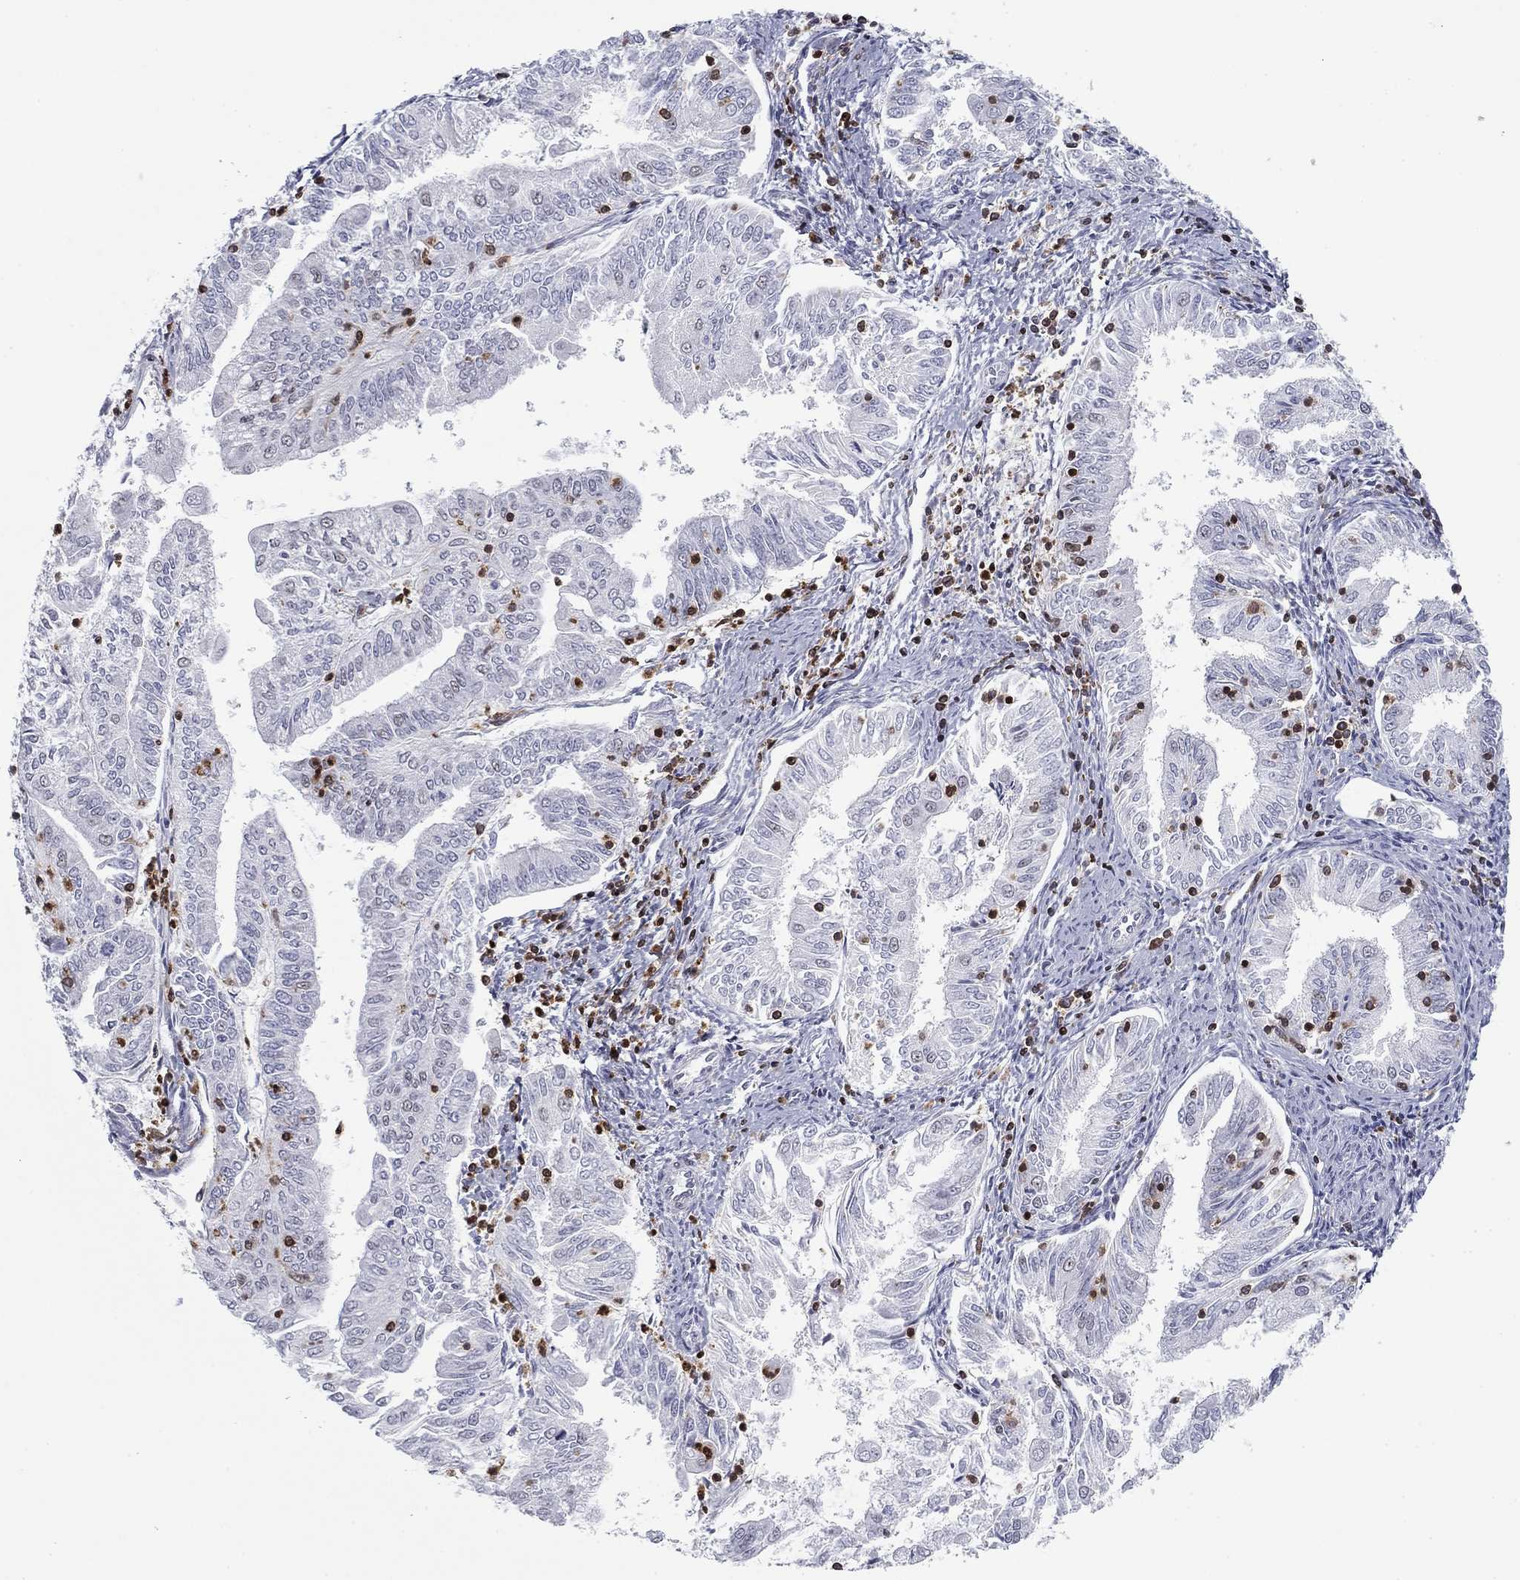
{"staining": {"intensity": "negative", "quantity": "none", "location": "none"}, "tissue": "endometrial cancer", "cell_type": "Tumor cells", "image_type": "cancer", "snomed": [{"axis": "morphology", "description": "Adenocarcinoma, NOS"}, {"axis": "topography", "description": "Endometrium"}], "caption": "DAB (3,3'-diaminobenzidine) immunohistochemical staining of human adenocarcinoma (endometrial) shows no significant expression in tumor cells. (Stains: DAB (3,3'-diaminobenzidine) immunohistochemistry with hematoxylin counter stain, Microscopy: brightfield microscopy at high magnification).", "gene": "ARHGAP27", "patient": {"sex": "female", "age": 56}}